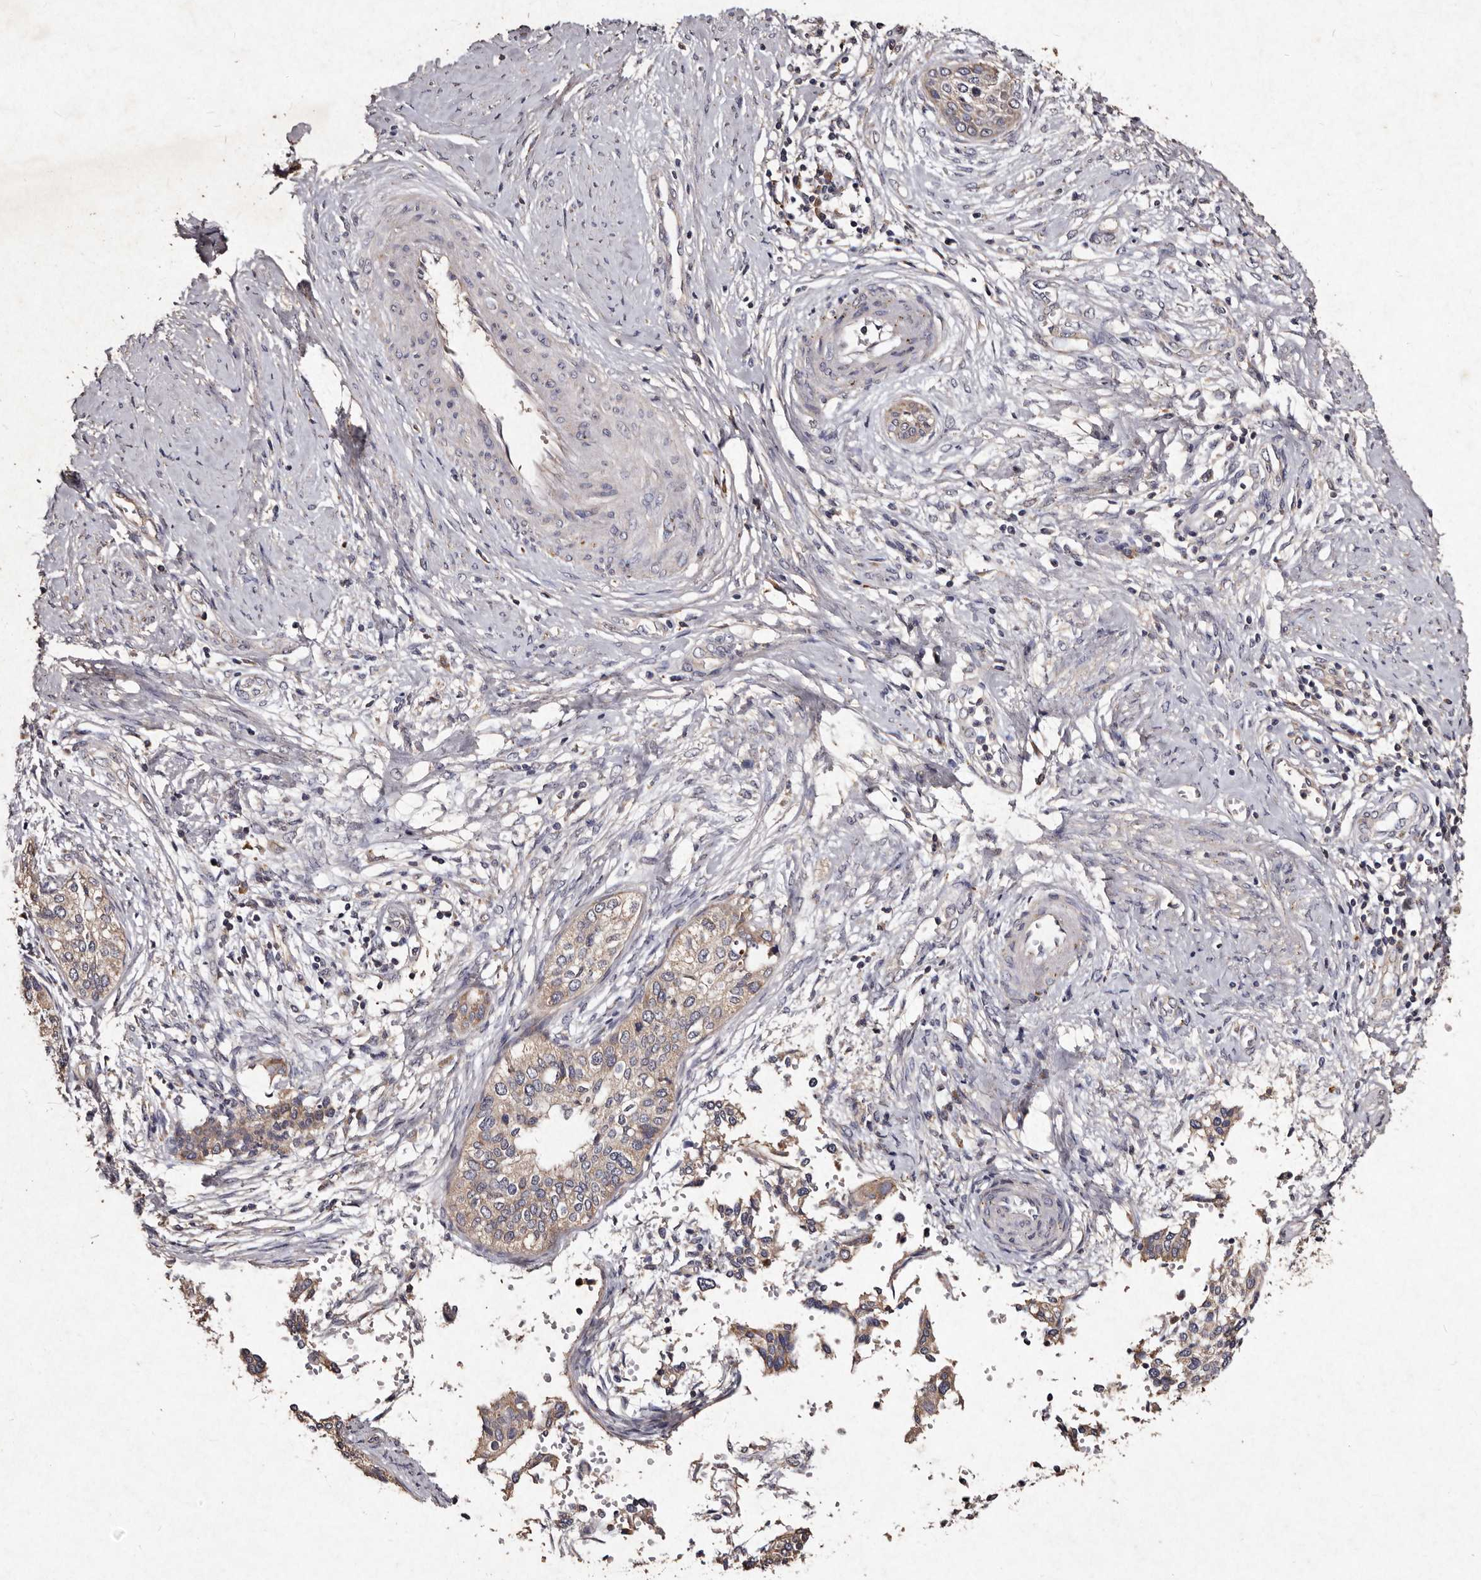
{"staining": {"intensity": "weak", "quantity": "<25%", "location": "cytoplasmic/membranous"}, "tissue": "cervical cancer", "cell_type": "Tumor cells", "image_type": "cancer", "snomed": [{"axis": "morphology", "description": "Squamous cell carcinoma, NOS"}, {"axis": "topography", "description": "Cervix"}], "caption": "Tumor cells show no significant protein staining in squamous cell carcinoma (cervical).", "gene": "TFB1M", "patient": {"sex": "female", "age": 37}}